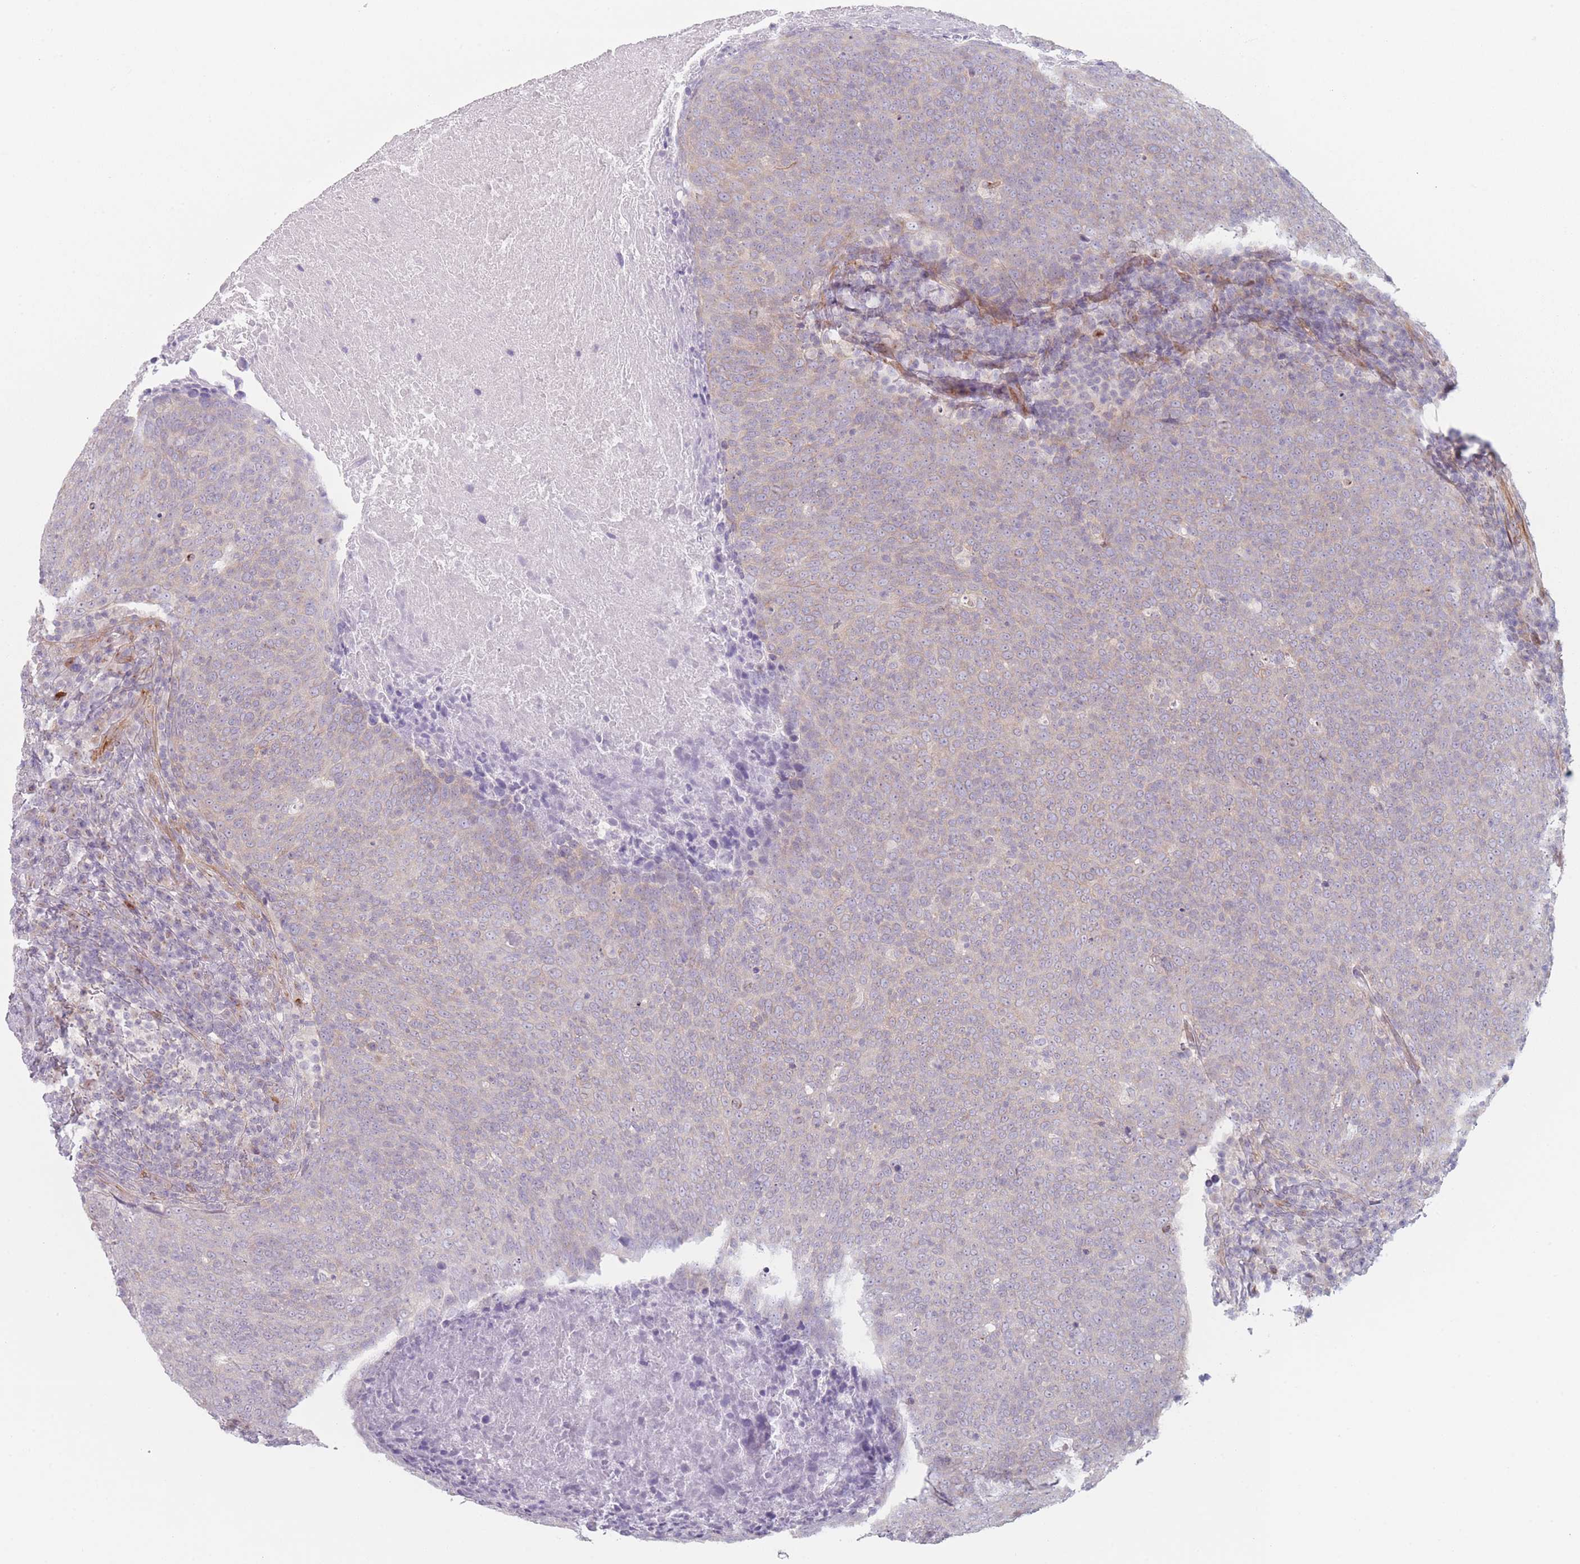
{"staining": {"intensity": "weak", "quantity": "25%-75%", "location": "cytoplasmic/membranous"}, "tissue": "head and neck cancer", "cell_type": "Tumor cells", "image_type": "cancer", "snomed": [{"axis": "morphology", "description": "Squamous cell carcinoma, NOS"}, {"axis": "morphology", "description": "Squamous cell carcinoma, metastatic, NOS"}, {"axis": "topography", "description": "Lymph node"}, {"axis": "topography", "description": "Head-Neck"}], "caption": "This micrograph displays IHC staining of head and neck cancer (squamous cell carcinoma), with low weak cytoplasmic/membranous staining in about 25%-75% of tumor cells.", "gene": "RNF4", "patient": {"sex": "male", "age": 62}}